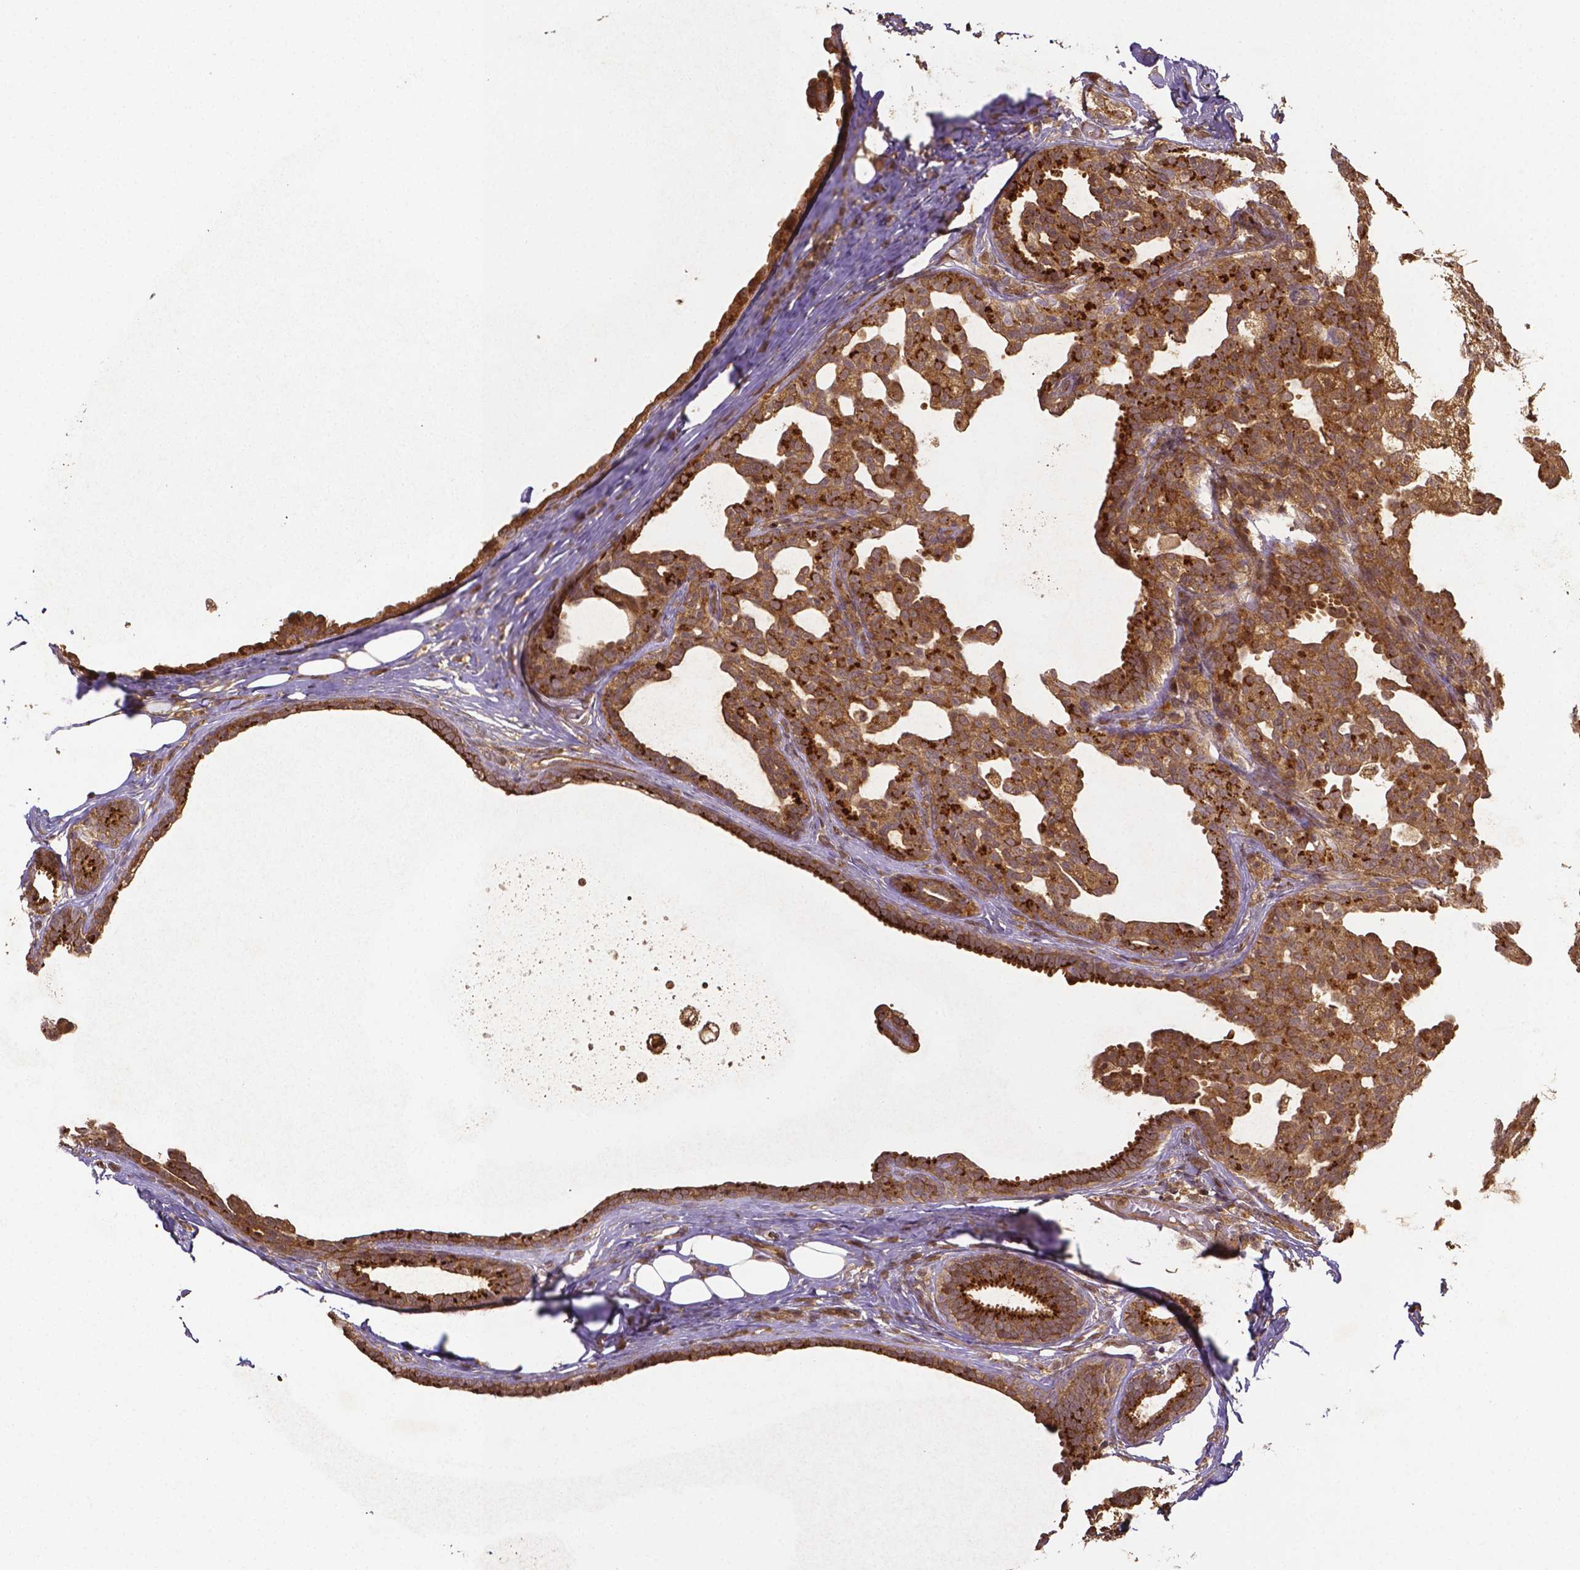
{"staining": {"intensity": "strong", "quantity": ">75%", "location": "cytoplasmic/membranous"}, "tissue": "breast cancer", "cell_type": "Tumor cells", "image_type": "cancer", "snomed": [{"axis": "morphology", "description": "Duct carcinoma"}, {"axis": "topography", "description": "Breast"}], "caption": "A high-resolution histopathology image shows immunohistochemistry (IHC) staining of breast cancer (invasive ductal carcinoma), which demonstrates strong cytoplasmic/membranous staining in about >75% of tumor cells.", "gene": "RNF123", "patient": {"sex": "female", "age": 59}}